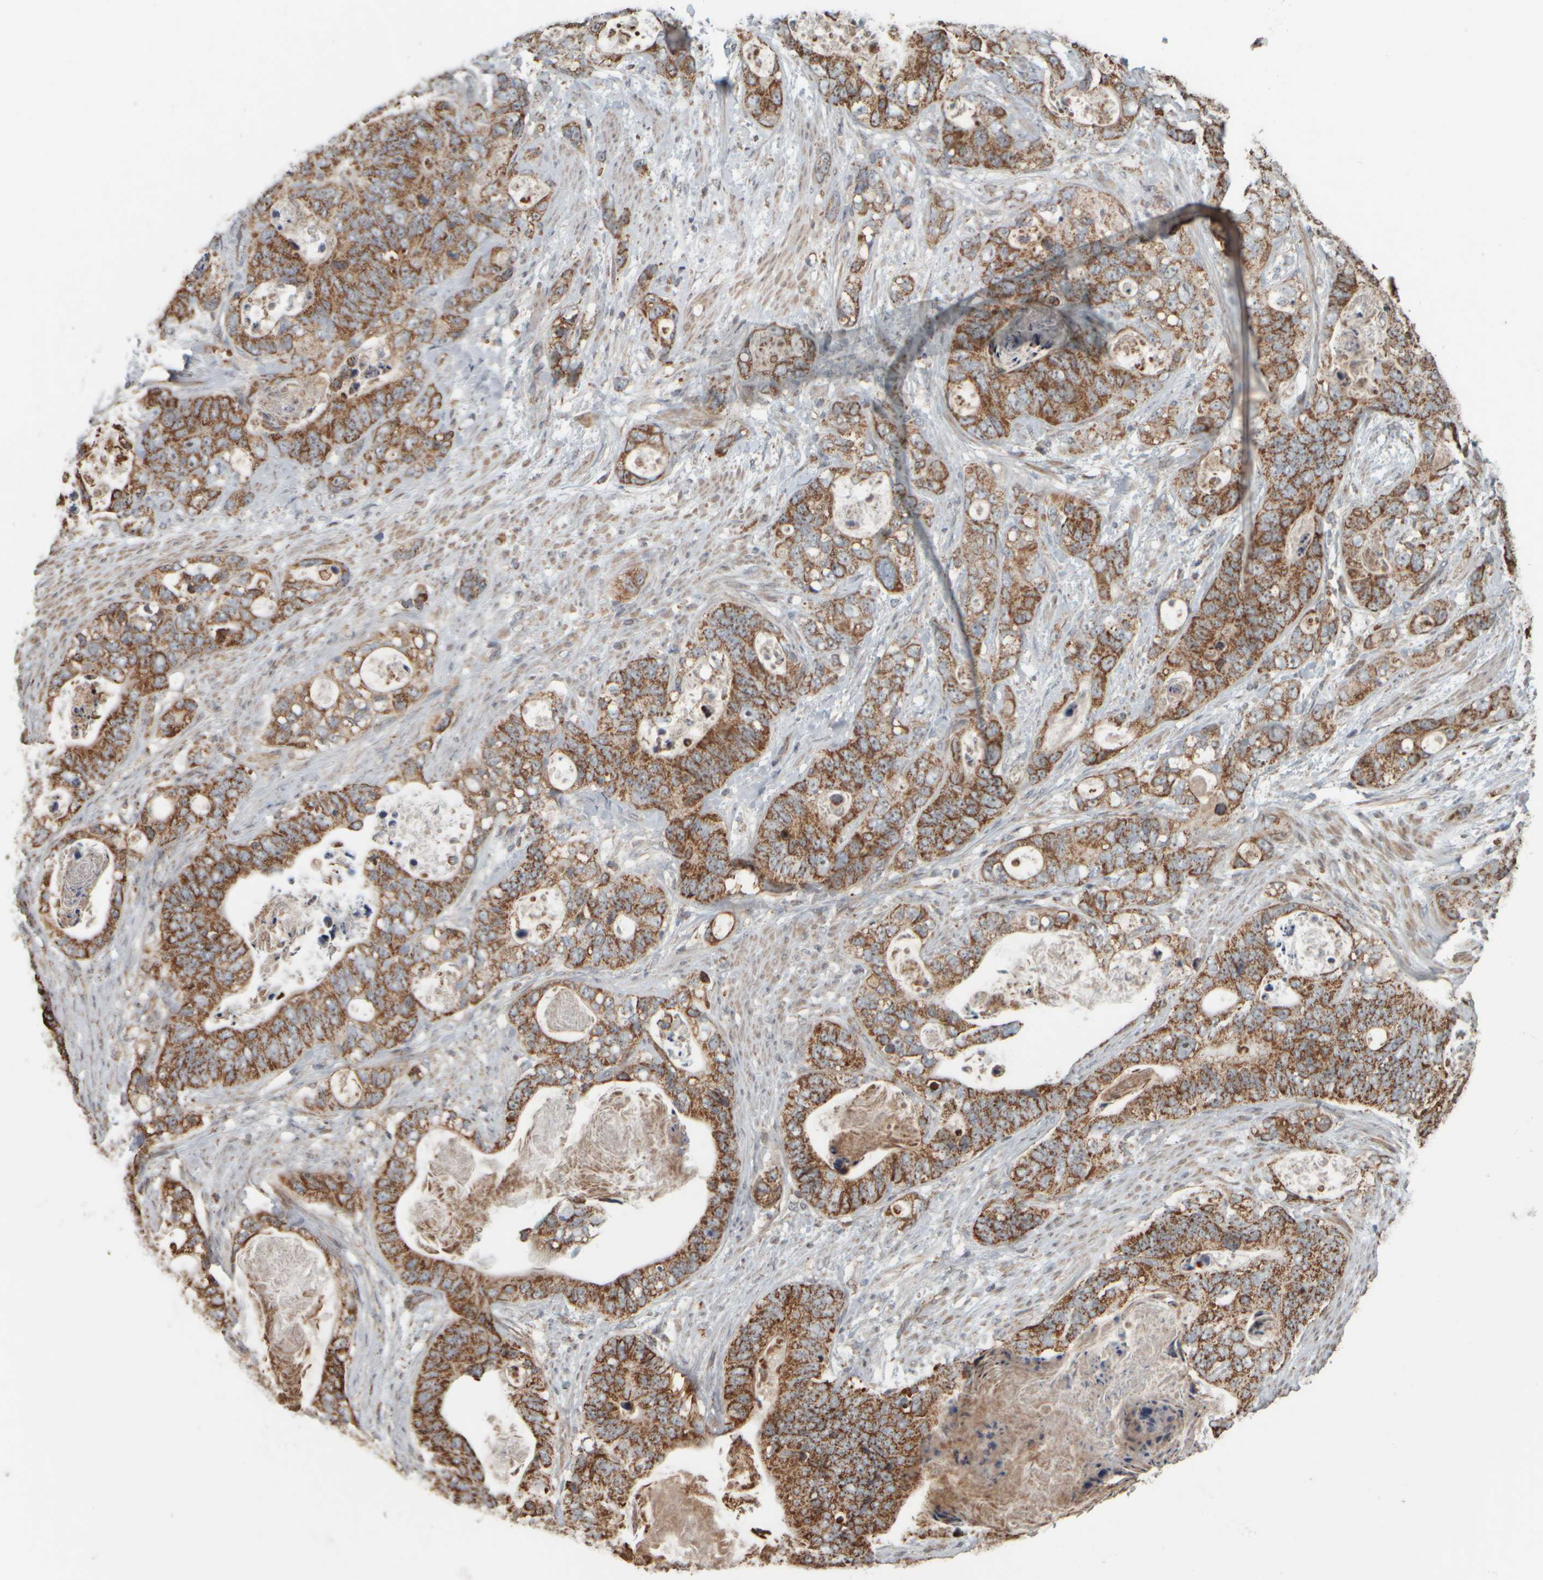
{"staining": {"intensity": "moderate", "quantity": ">75%", "location": "cytoplasmic/membranous"}, "tissue": "stomach cancer", "cell_type": "Tumor cells", "image_type": "cancer", "snomed": [{"axis": "morphology", "description": "Normal tissue, NOS"}, {"axis": "morphology", "description": "Adenocarcinoma, NOS"}, {"axis": "topography", "description": "Stomach"}], "caption": "DAB (3,3'-diaminobenzidine) immunohistochemical staining of stomach cancer reveals moderate cytoplasmic/membranous protein staining in about >75% of tumor cells.", "gene": "APBB2", "patient": {"sex": "female", "age": 89}}